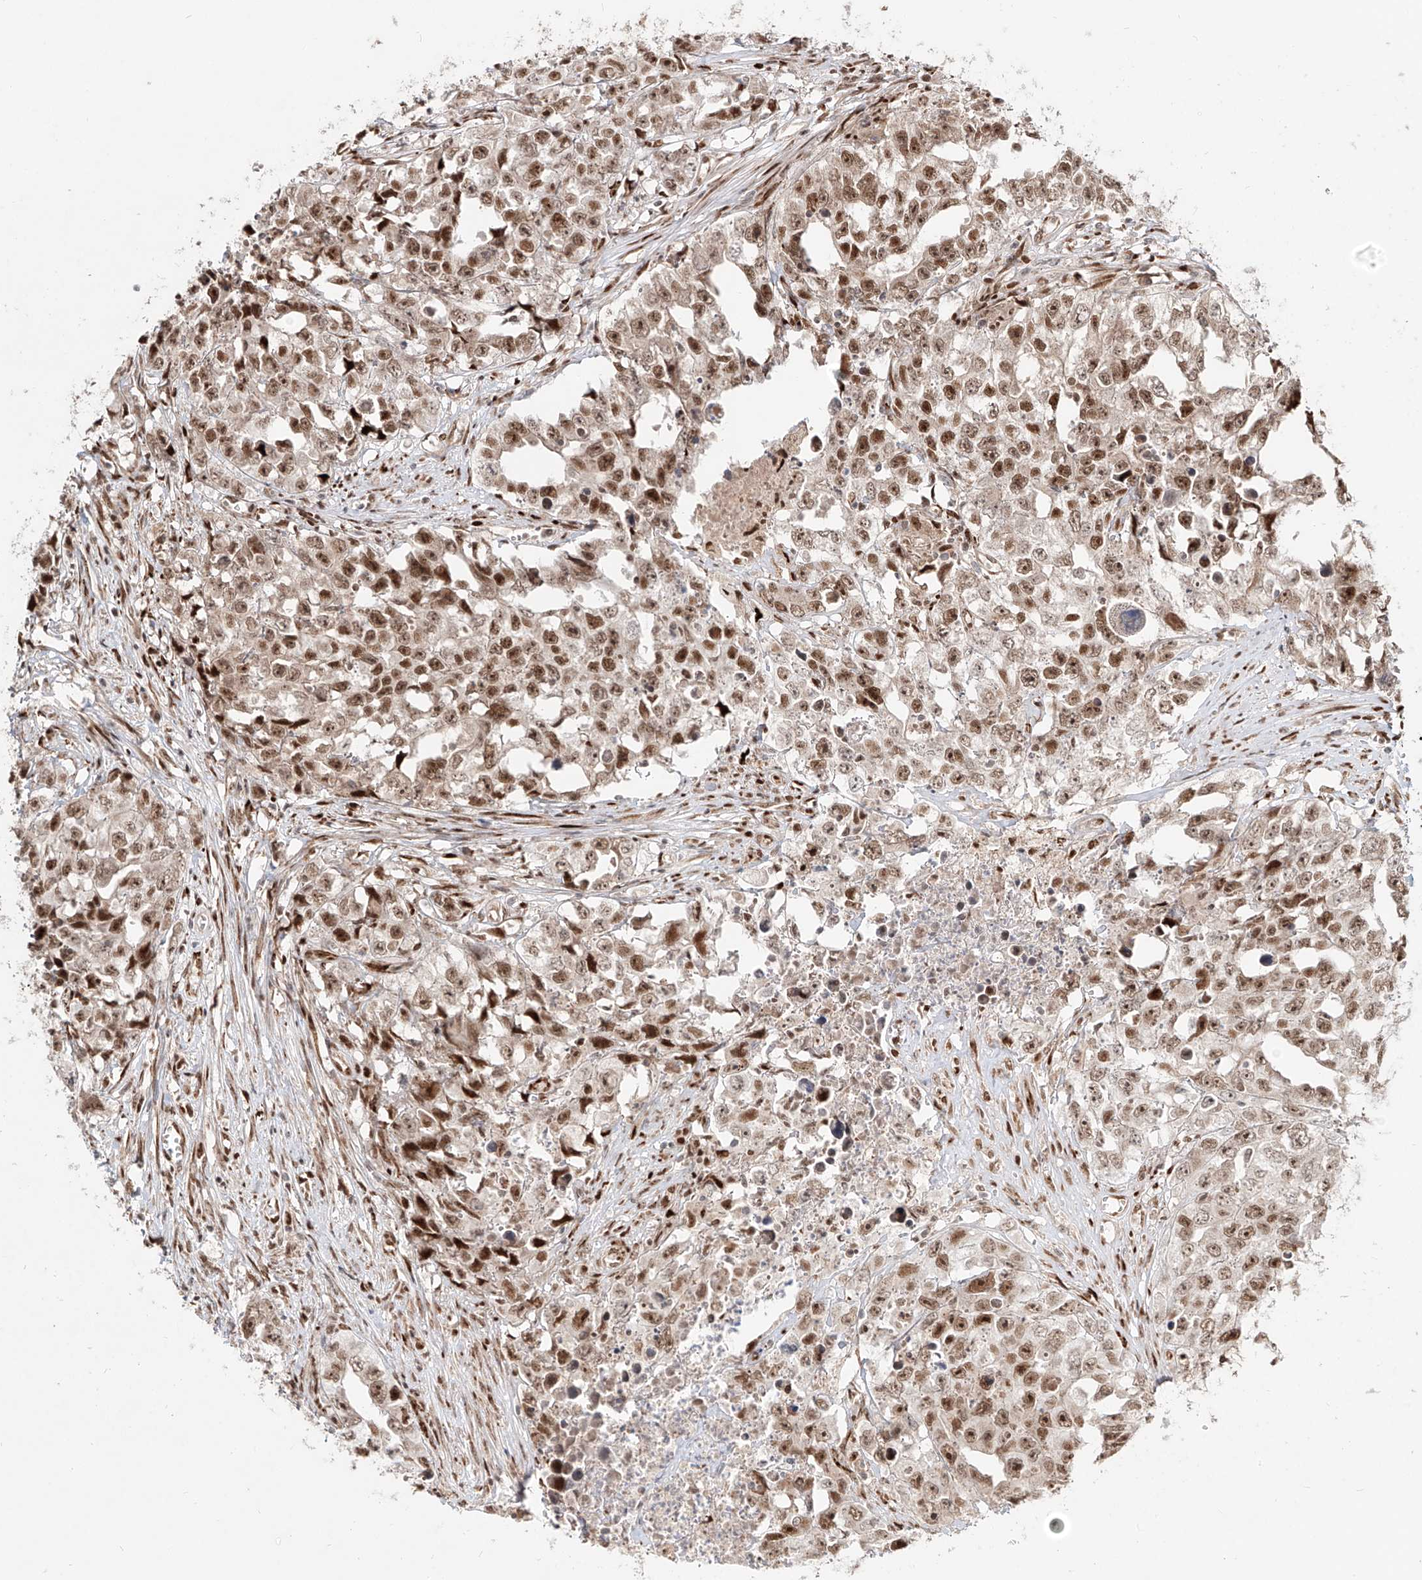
{"staining": {"intensity": "moderate", "quantity": ">75%", "location": "nuclear"}, "tissue": "testis cancer", "cell_type": "Tumor cells", "image_type": "cancer", "snomed": [{"axis": "morphology", "description": "Seminoma, NOS"}, {"axis": "morphology", "description": "Carcinoma, Embryonal, NOS"}, {"axis": "topography", "description": "Testis"}], "caption": "Tumor cells display medium levels of moderate nuclear staining in approximately >75% of cells in human testis cancer (seminoma).", "gene": "ZNF710", "patient": {"sex": "male", "age": 43}}